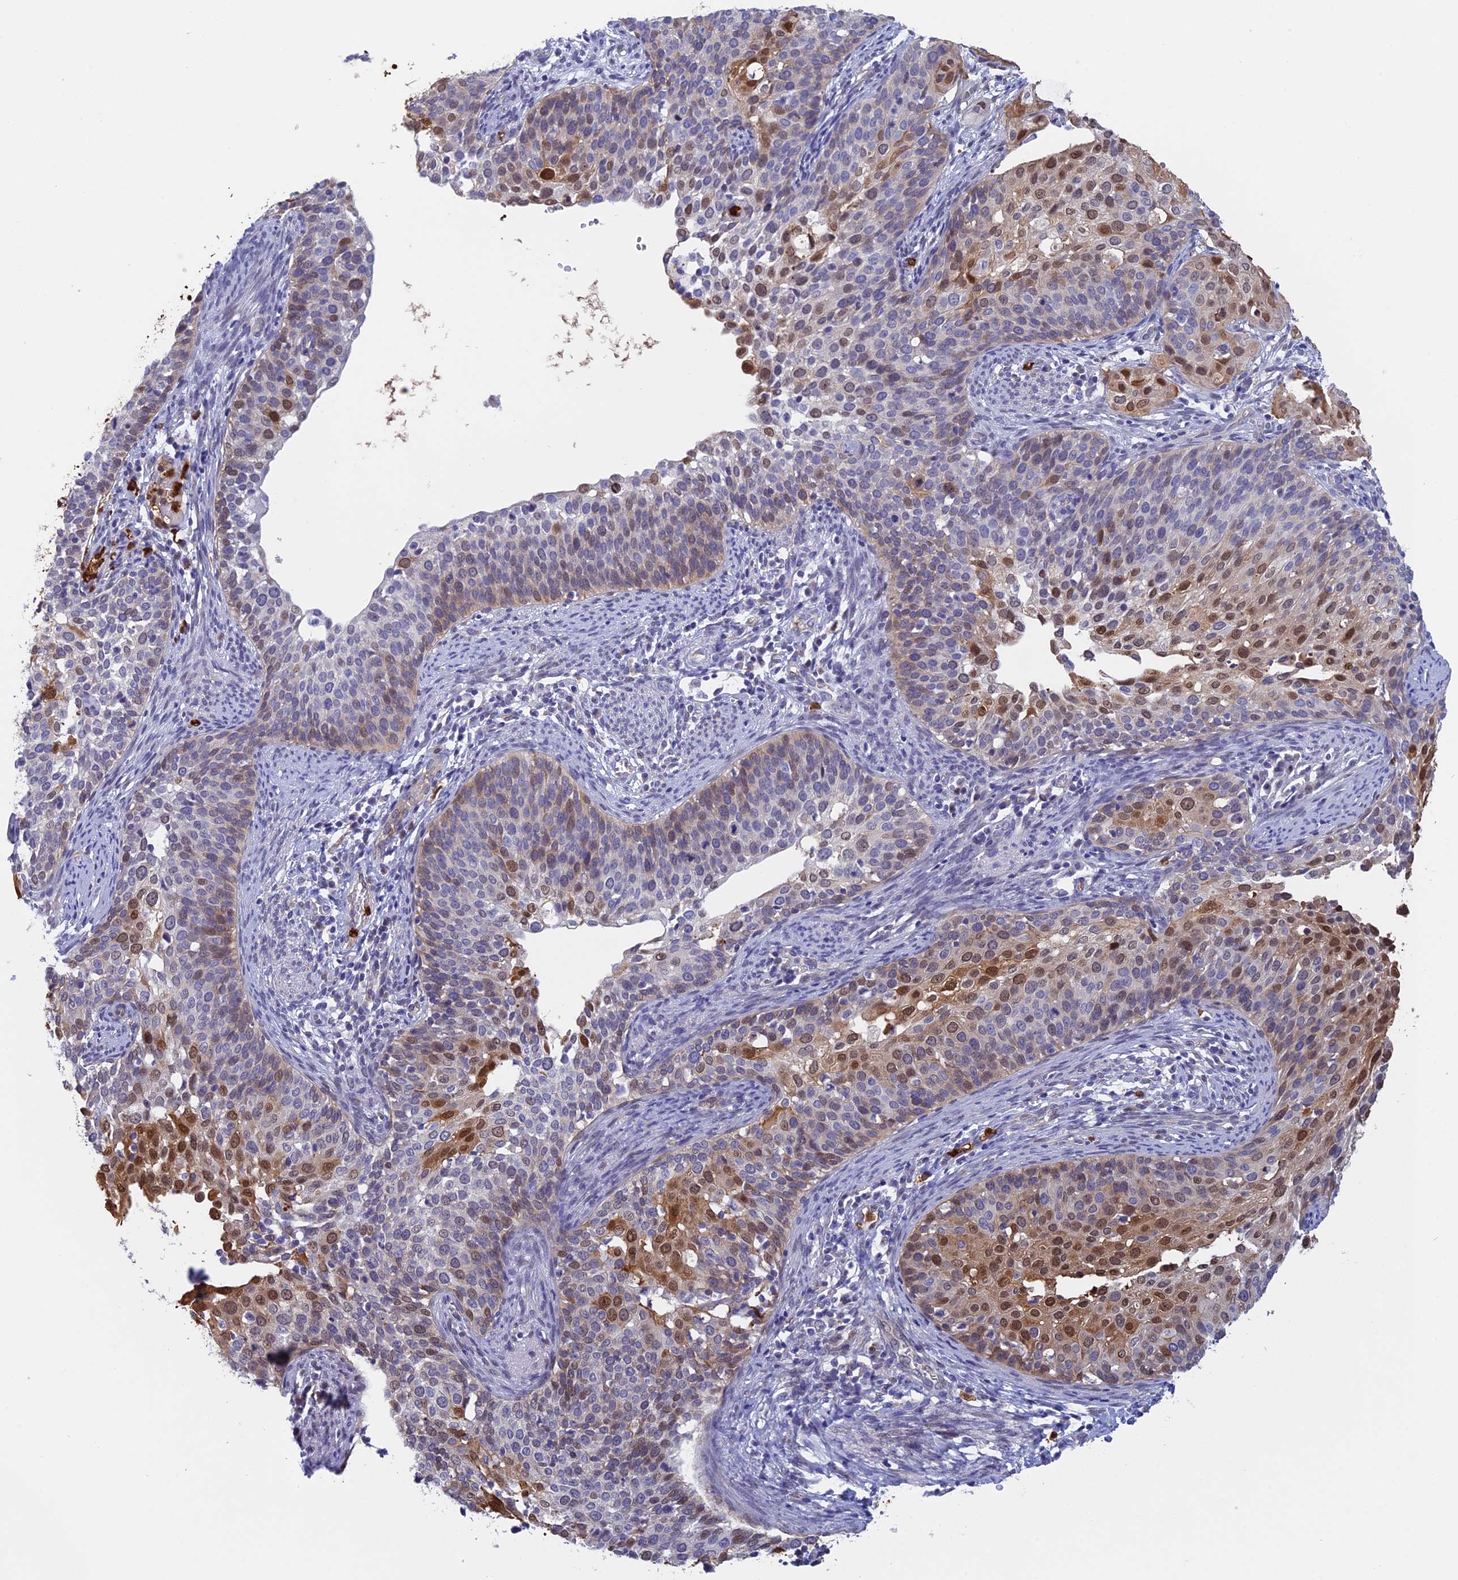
{"staining": {"intensity": "moderate", "quantity": "25%-75%", "location": "nuclear"}, "tissue": "cervical cancer", "cell_type": "Tumor cells", "image_type": "cancer", "snomed": [{"axis": "morphology", "description": "Squamous cell carcinoma, NOS"}, {"axis": "topography", "description": "Cervix"}], "caption": "Immunohistochemistry (IHC) of cervical squamous cell carcinoma reveals medium levels of moderate nuclear positivity in approximately 25%-75% of tumor cells. The protein of interest is shown in brown color, while the nuclei are stained blue.", "gene": "SLC26A1", "patient": {"sex": "female", "age": 44}}